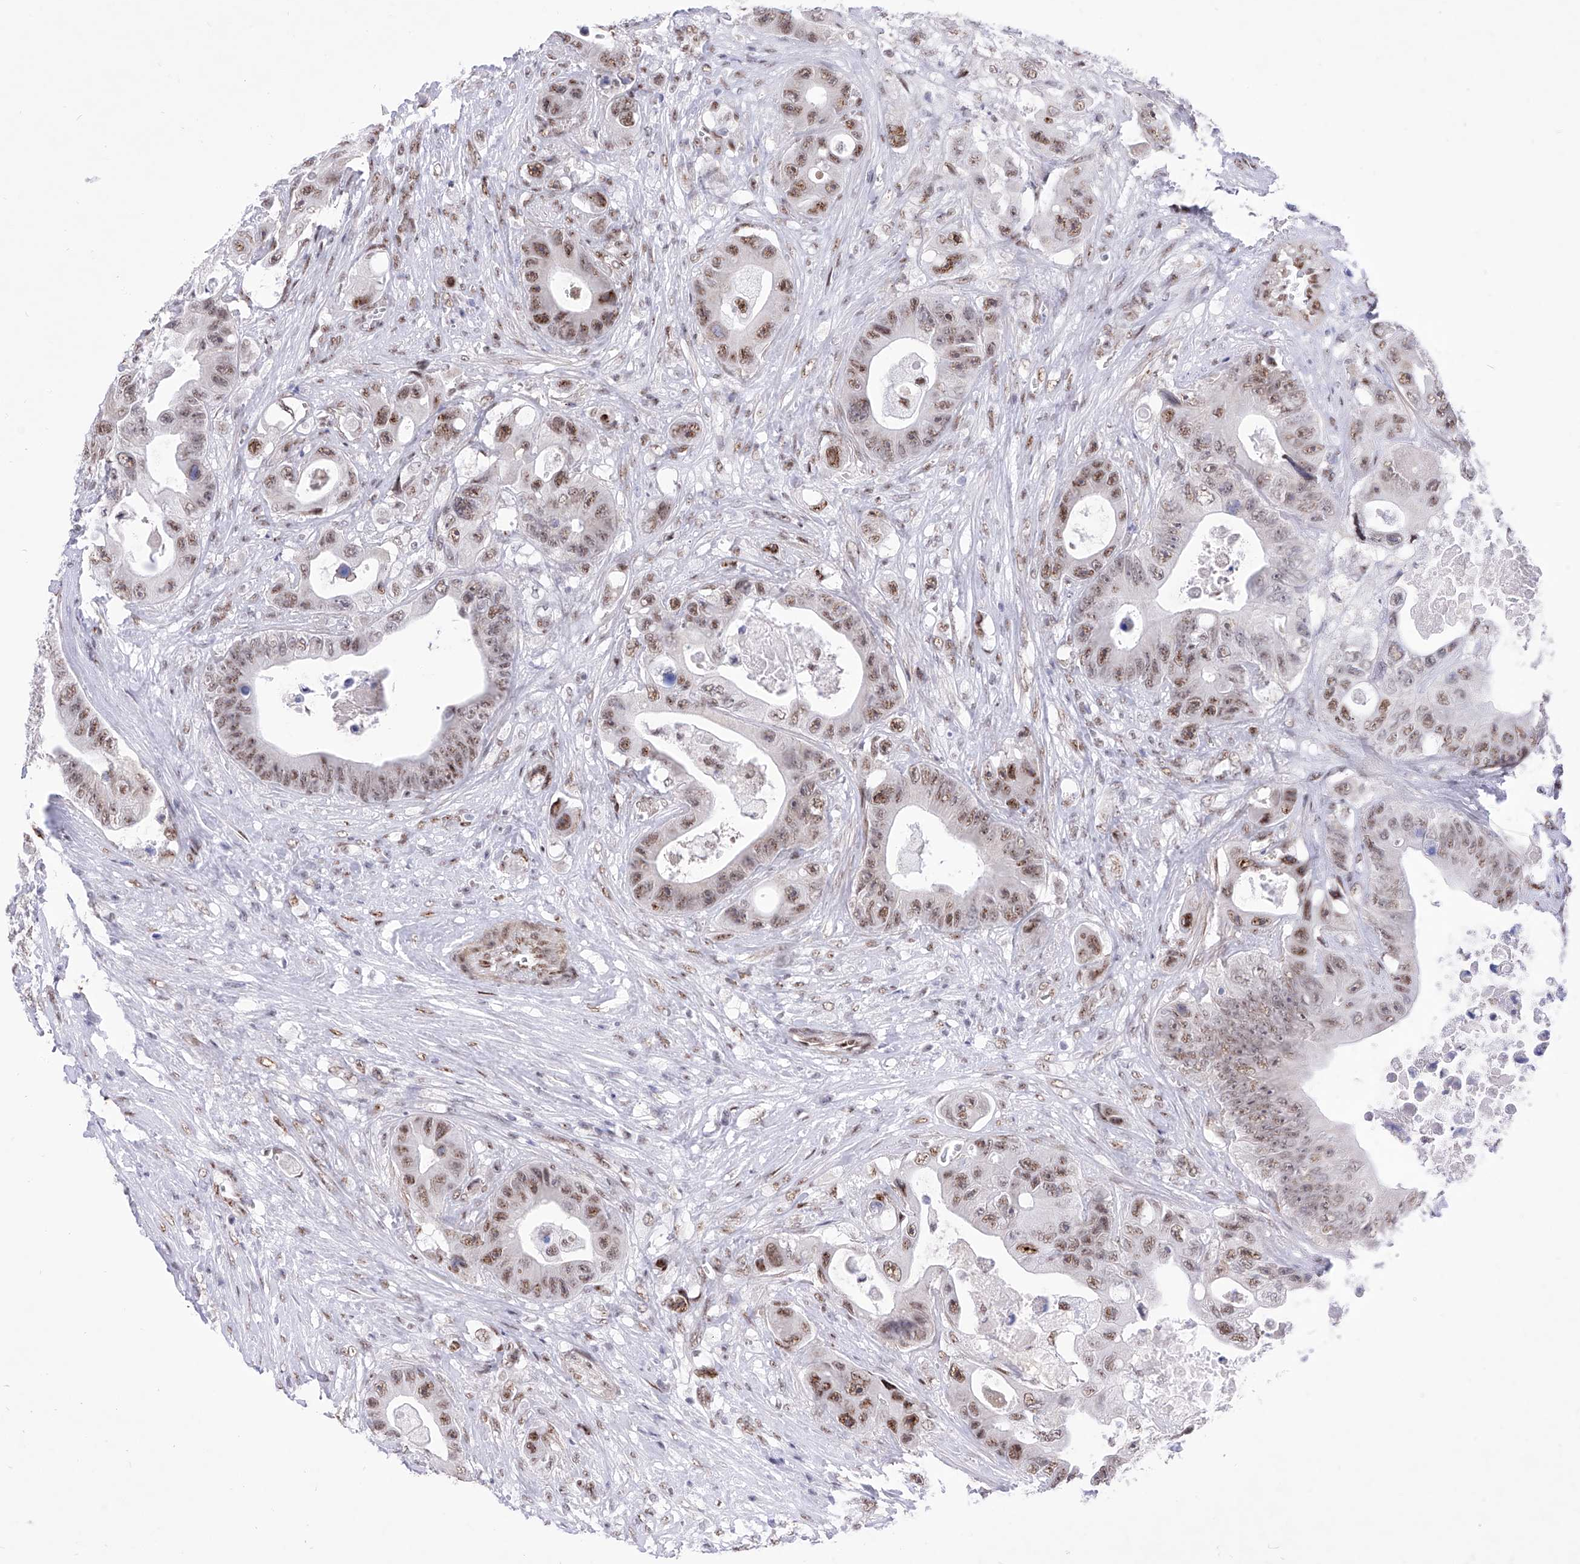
{"staining": {"intensity": "moderate", "quantity": ">75%", "location": "nuclear"}, "tissue": "colorectal cancer", "cell_type": "Tumor cells", "image_type": "cancer", "snomed": [{"axis": "morphology", "description": "Adenocarcinoma, NOS"}, {"axis": "topography", "description": "Colon"}], "caption": "A brown stain shows moderate nuclear staining of a protein in adenocarcinoma (colorectal) tumor cells.", "gene": "ATN1", "patient": {"sex": "female", "age": 46}}